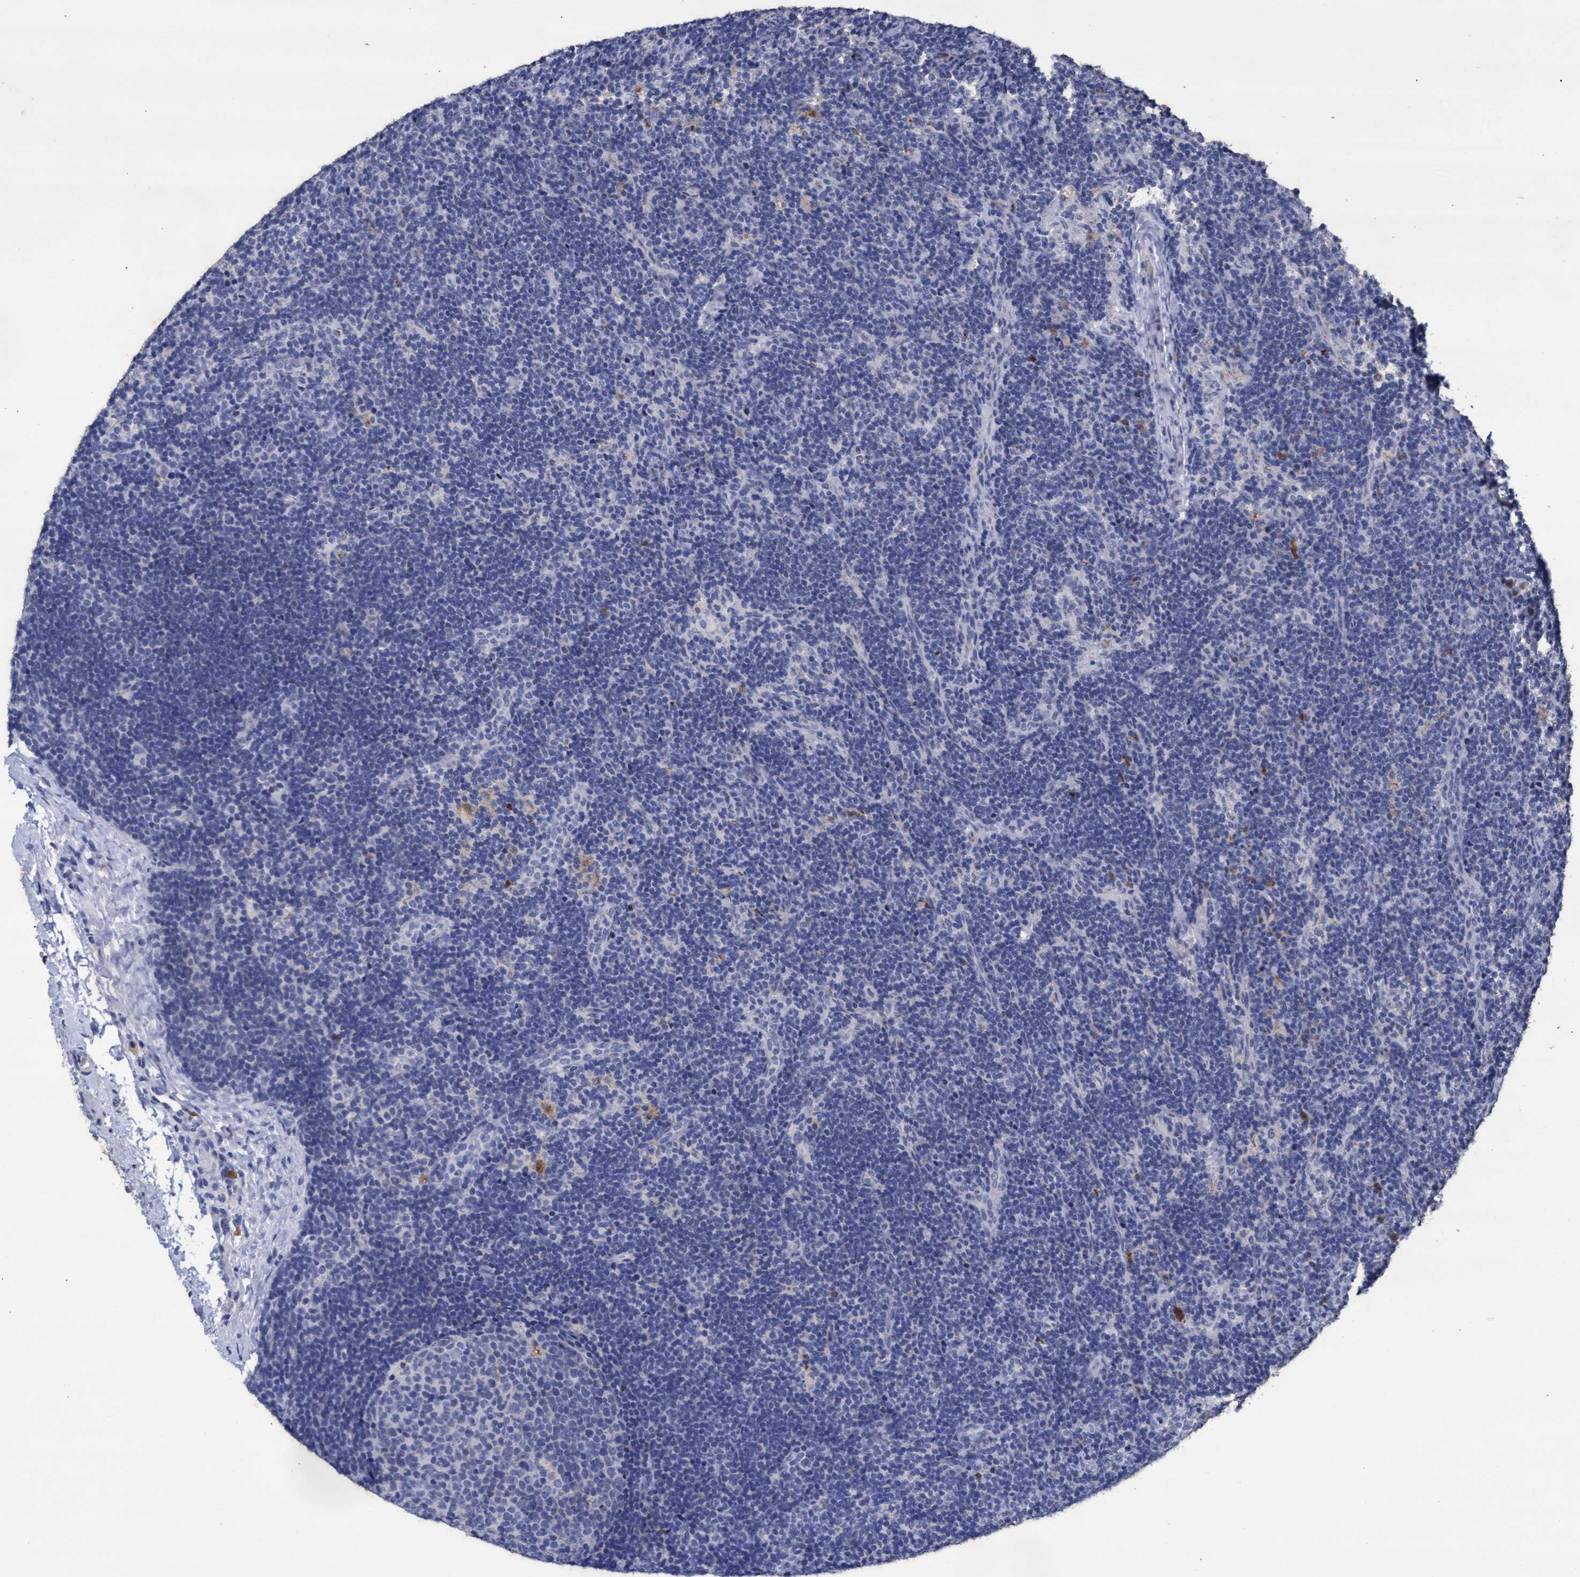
{"staining": {"intensity": "negative", "quantity": "none", "location": "none"}, "tissue": "lymph node", "cell_type": "Germinal center cells", "image_type": "normal", "snomed": [{"axis": "morphology", "description": "Normal tissue, NOS"}, {"axis": "topography", "description": "Lymph node"}], "caption": "Protein analysis of normal lymph node reveals no significant expression in germinal center cells. (DAB (3,3'-diaminobenzidine) immunohistochemistry (IHC) with hematoxylin counter stain).", "gene": "GPR39", "patient": {"sex": "female", "age": 22}}